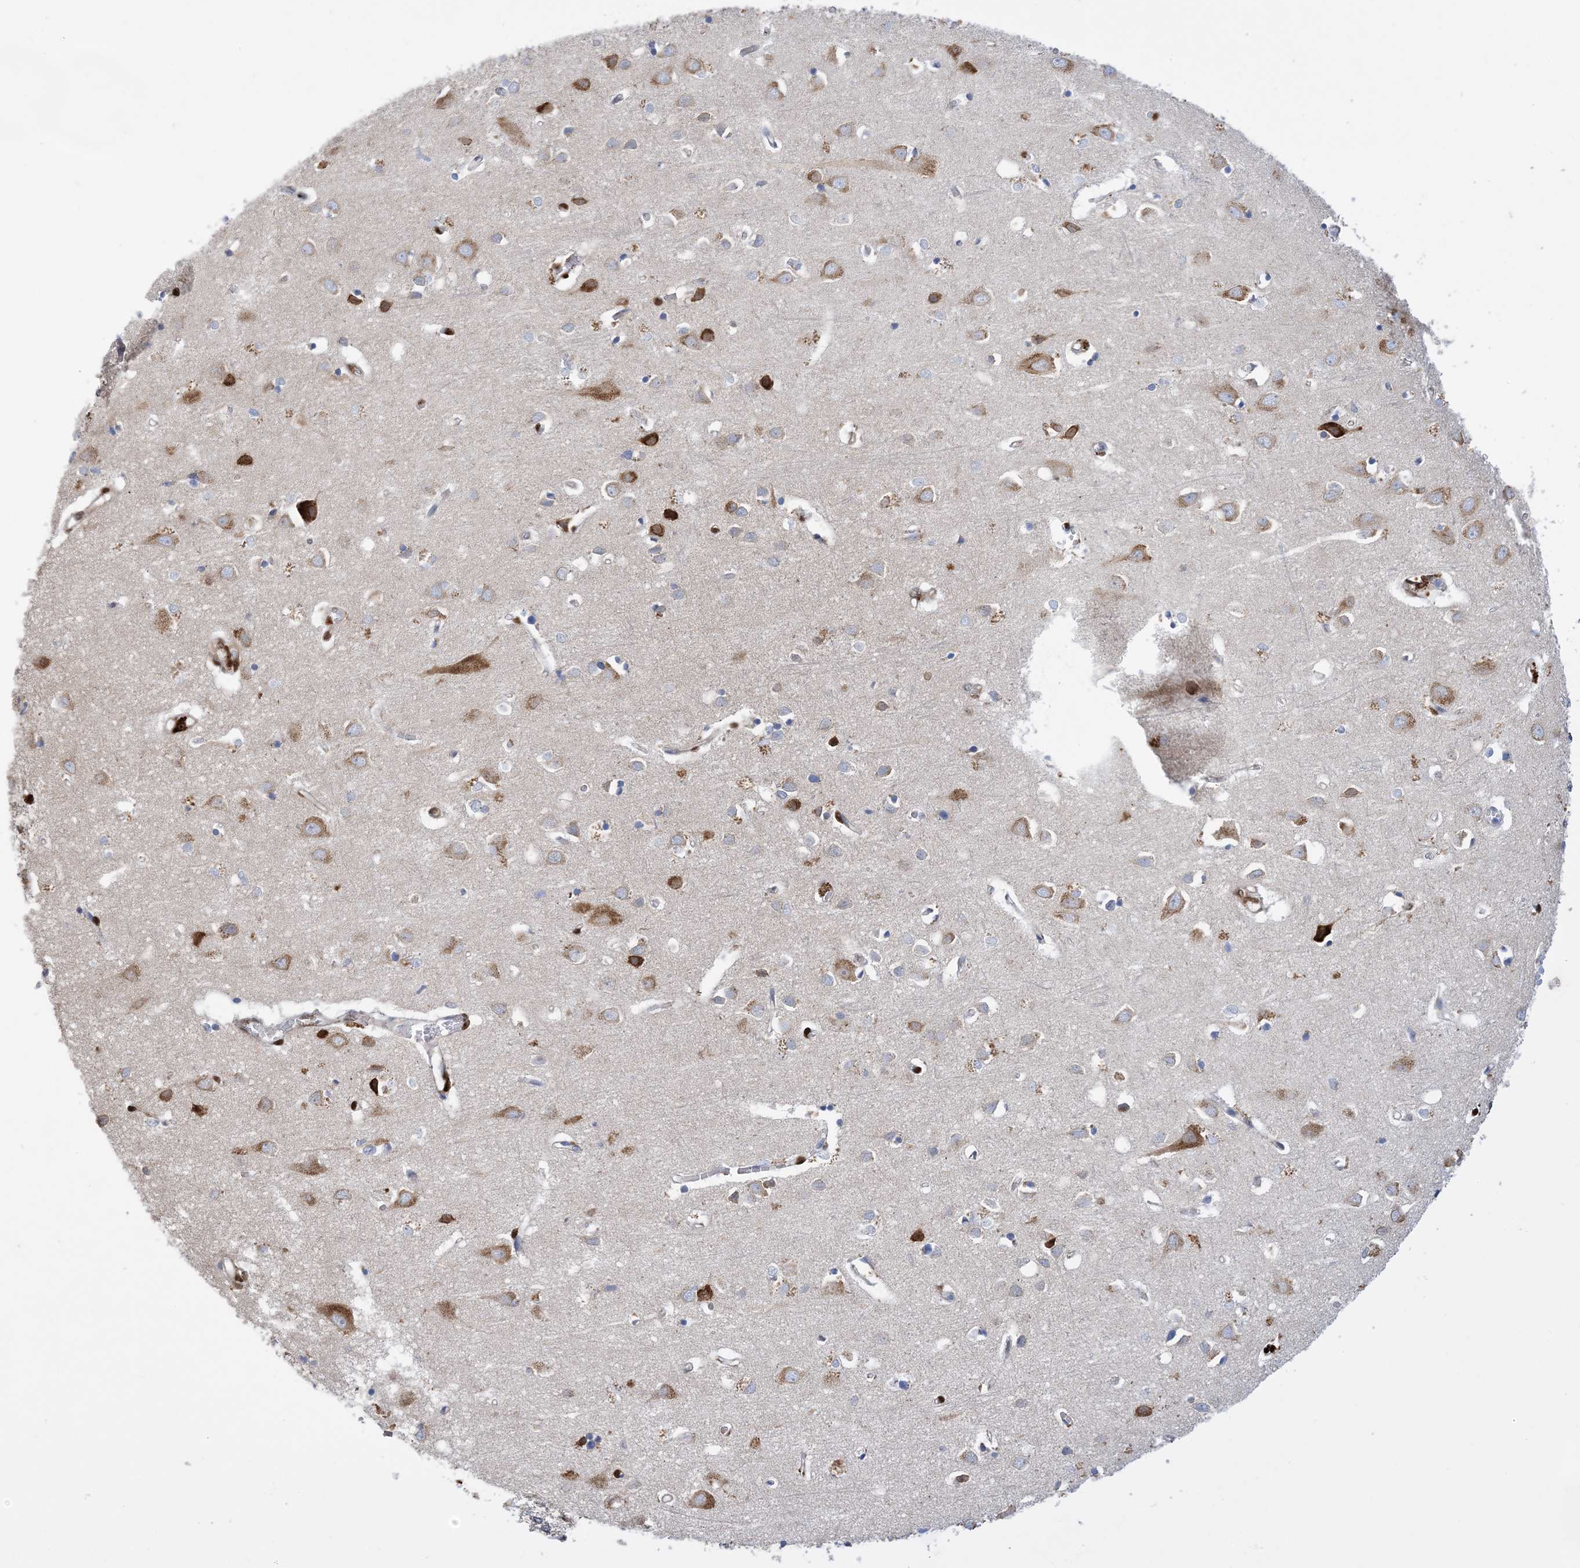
{"staining": {"intensity": "moderate", "quantity": "25%-75%", "location": "cytoplasmic/membranous"}, "tissue": "cerebral cortex", "cell_type": "Endothelial cells", "image_type": "normal", "snomed": [{"axis": "morphology", "description": "Normal tissue, NOS"}, {"axis": "topography", "description": "Cerebral cortex"}], "caption": "Immunohistochemical staining of benign human cerebral cortex shows medium levels of moderate cytoplasmic/membranous staining in about 25%-75% of endothelial cells. The protein is shown in brown color, while the nuclei are stained blue.", "gene": "RBMS3", "patient": {"sex": "female", "age": 64}}